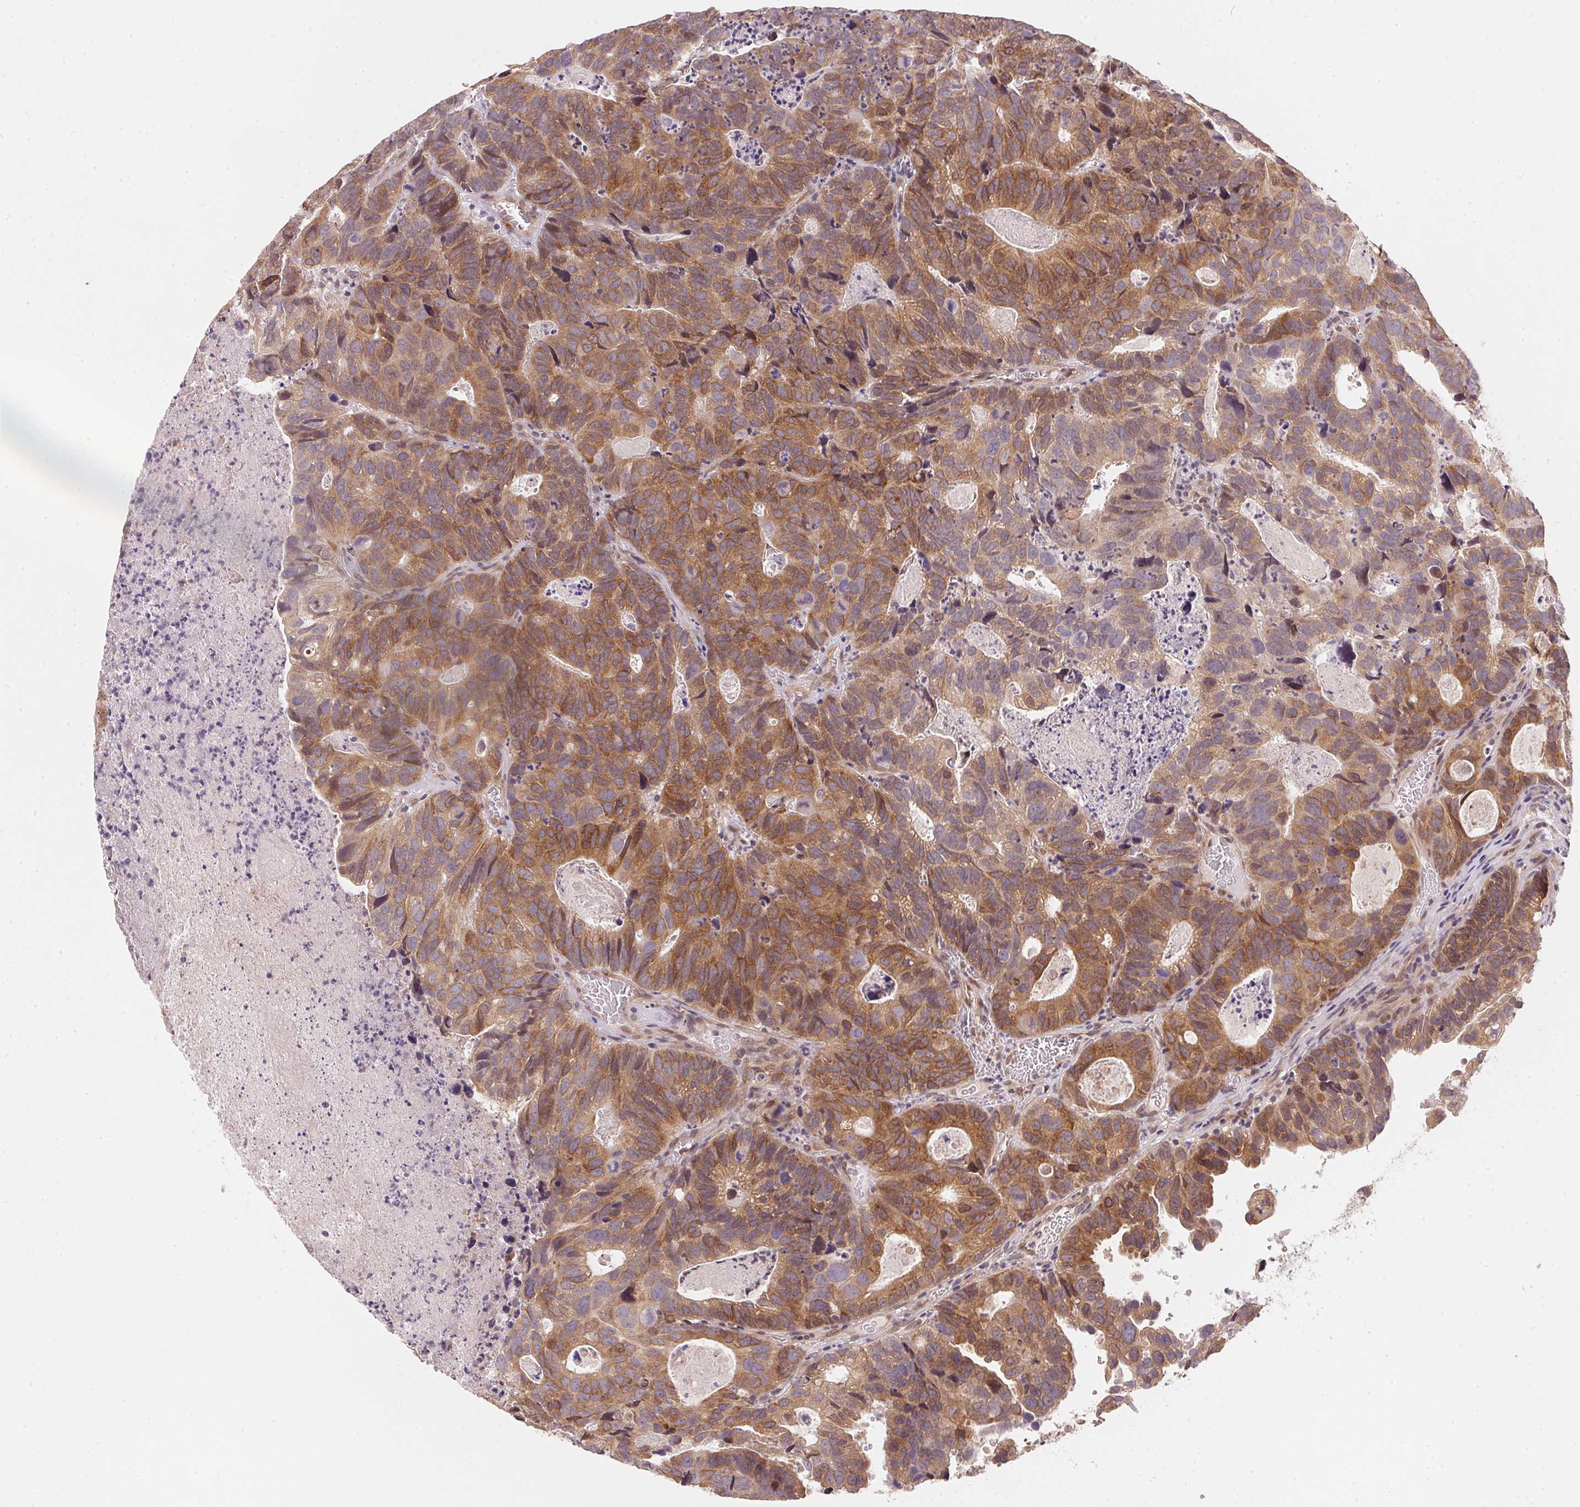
{"staining": {"intensity": "moderate", "quantity": ">75%", "location": "cytoplasmic/membranous"}, "tissue": "head and neck cancer", "cell_type": "Tumor cells", "image_type": "cancer", "snomed": [{"axis": "morphology", "description": "Adenocarcinoma, NOS"}, {"axis": "topography", "description": "Head-Neck"}], "caption": "Human head and neck cancer stained with a brown dye shows moderate cytoplasmic/membranous positive staining in about >75% of tumor cells.", "gene": "EI24", "patient": {"sex": "male", "age": 62}}